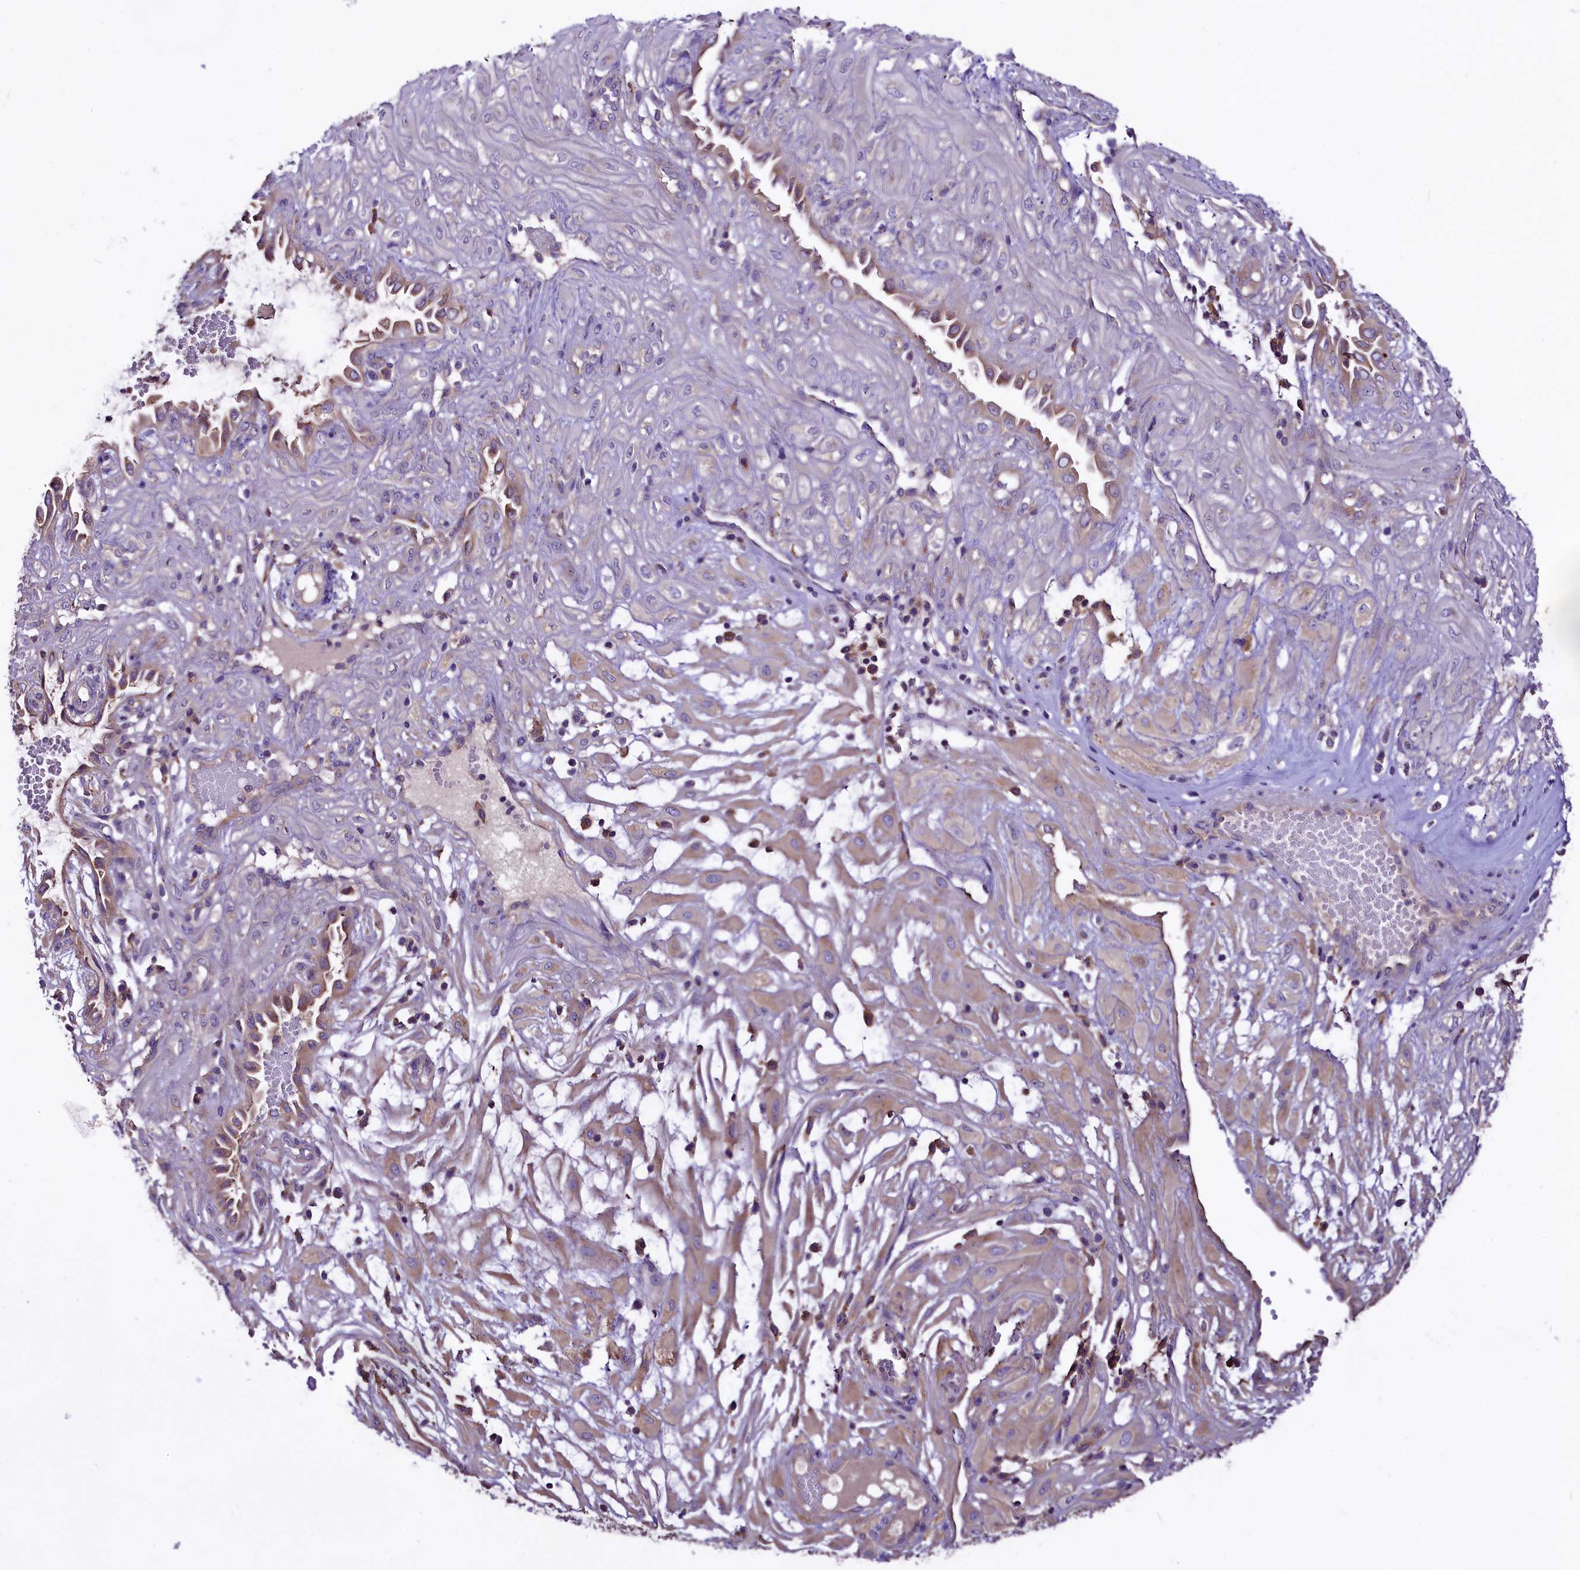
{"staining": {"intensity": "moderate", "quantity": ">75%", "location": "cytoplasmic/membranous"}, "tissue": "cervical cancer", "cell_type": "Tumor cells", "image_type": "cancer", "snomed": [{"axis": "morphology", "description": "Squamous cell carcinoma, NOS"}, {"axis": "topography", "description": "Cervix"}], "caption": "DAB immunohistochemical staining of human cervical cancer (squamous cell carcinoma) displays moderate cytoplasmic/membranous protein expression in about >75% of tumor cells.", "gene": "PEMT", "patient": {"sex": "female", "age": 36}}